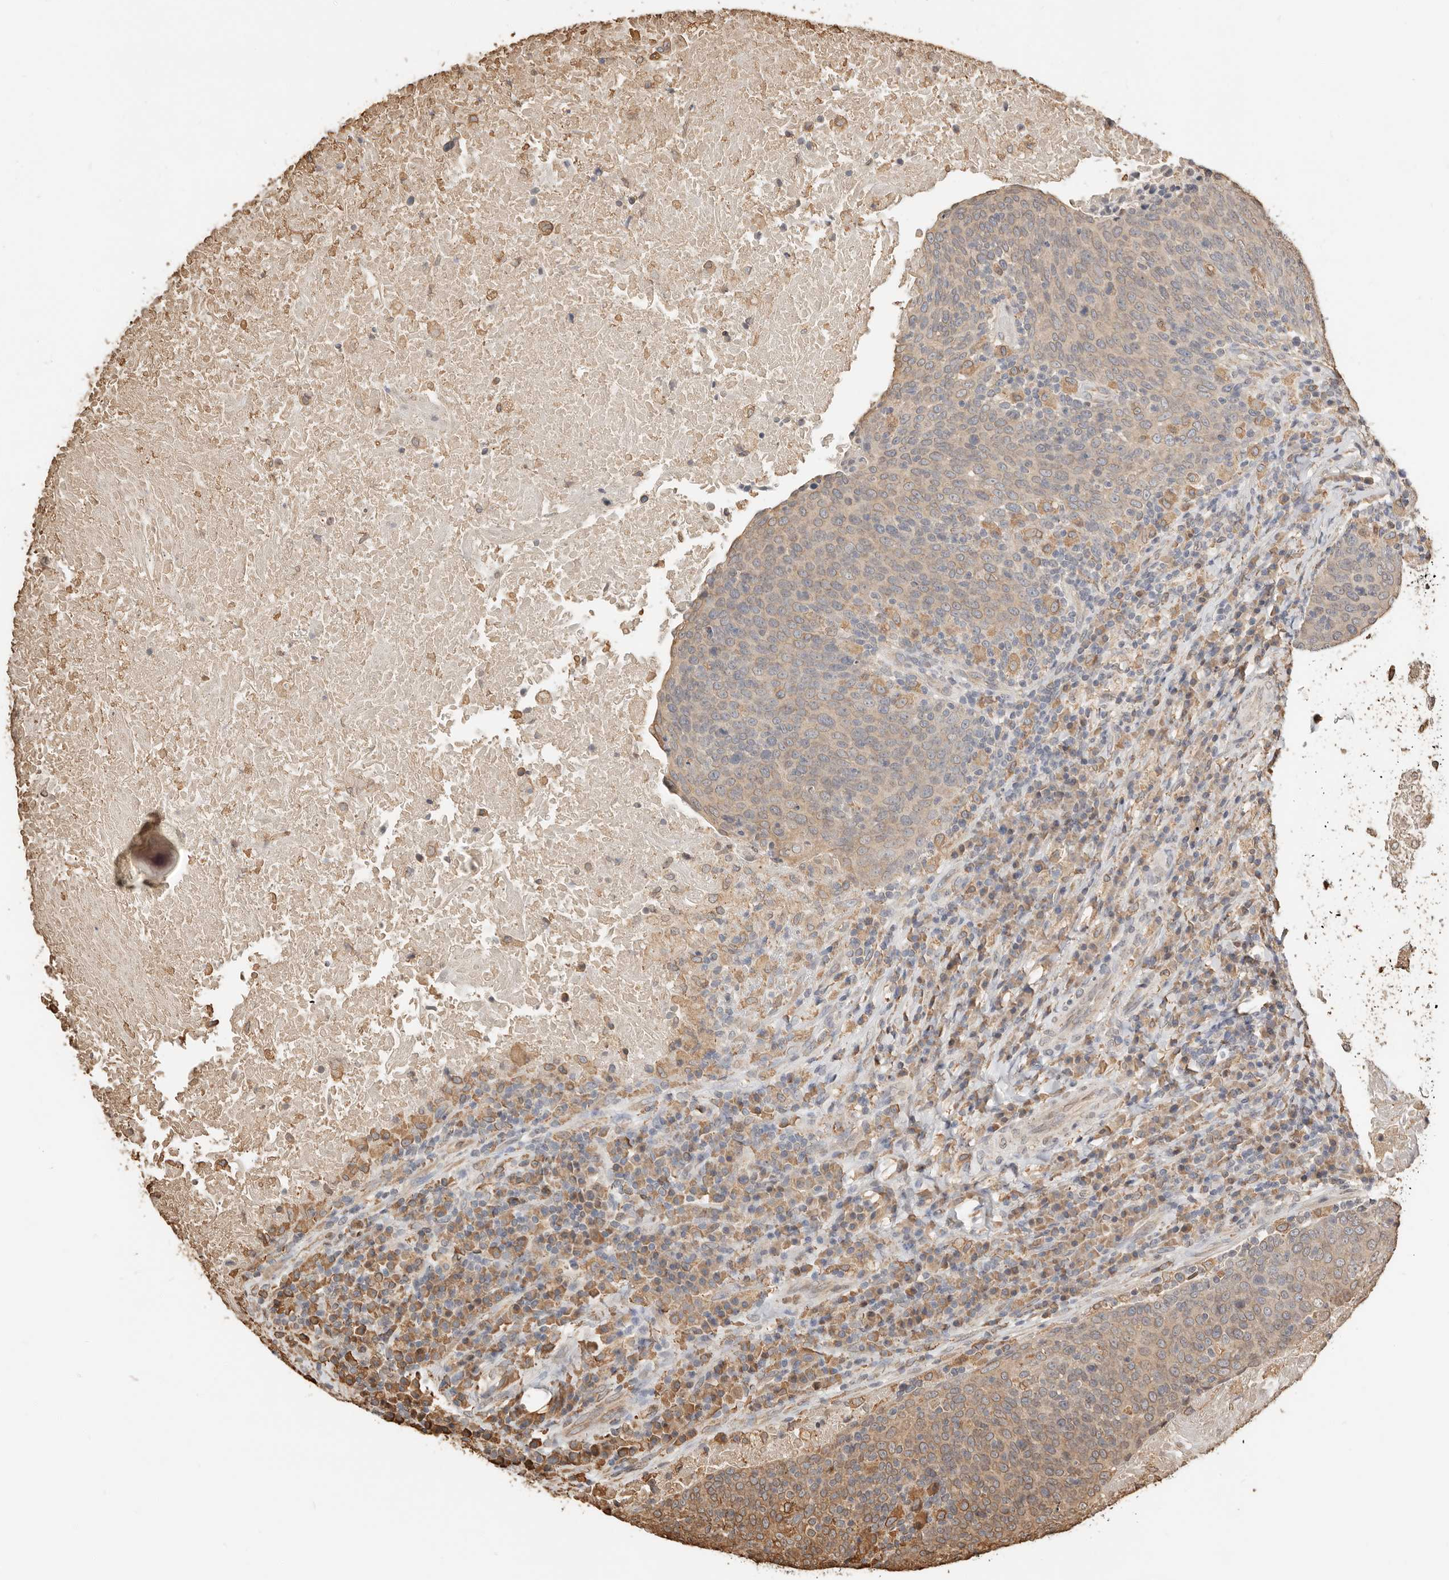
{"staining": {"intensity": "moderate", "quantity": "25%-75%", "location": "cytoplasmic/membranous"}, "tissue": "head and neck cancer", "cell_type": "Tumor cells", "image_type": "cancer", "snomed": [{"axis": "morphology", "description": "Squamous cell carcinoma, NOS"}, {"axis": "morphology", "description": "Squamous cell carcinoma, metastatic, NOS"}, {"axis": "topography", "description": "Lymph node"}, {"axis": "topography", "description": "Head-Neck"}], "caption": "Immunohistochemical staining of human head and neck cancer demonstrates medium levels of moderate cytoplasmic/membranous protein expression in about 25%-75% of tumor cells.", "gene": "ARHGEF10L", "patient": {"sex": "male", "age": 62}}